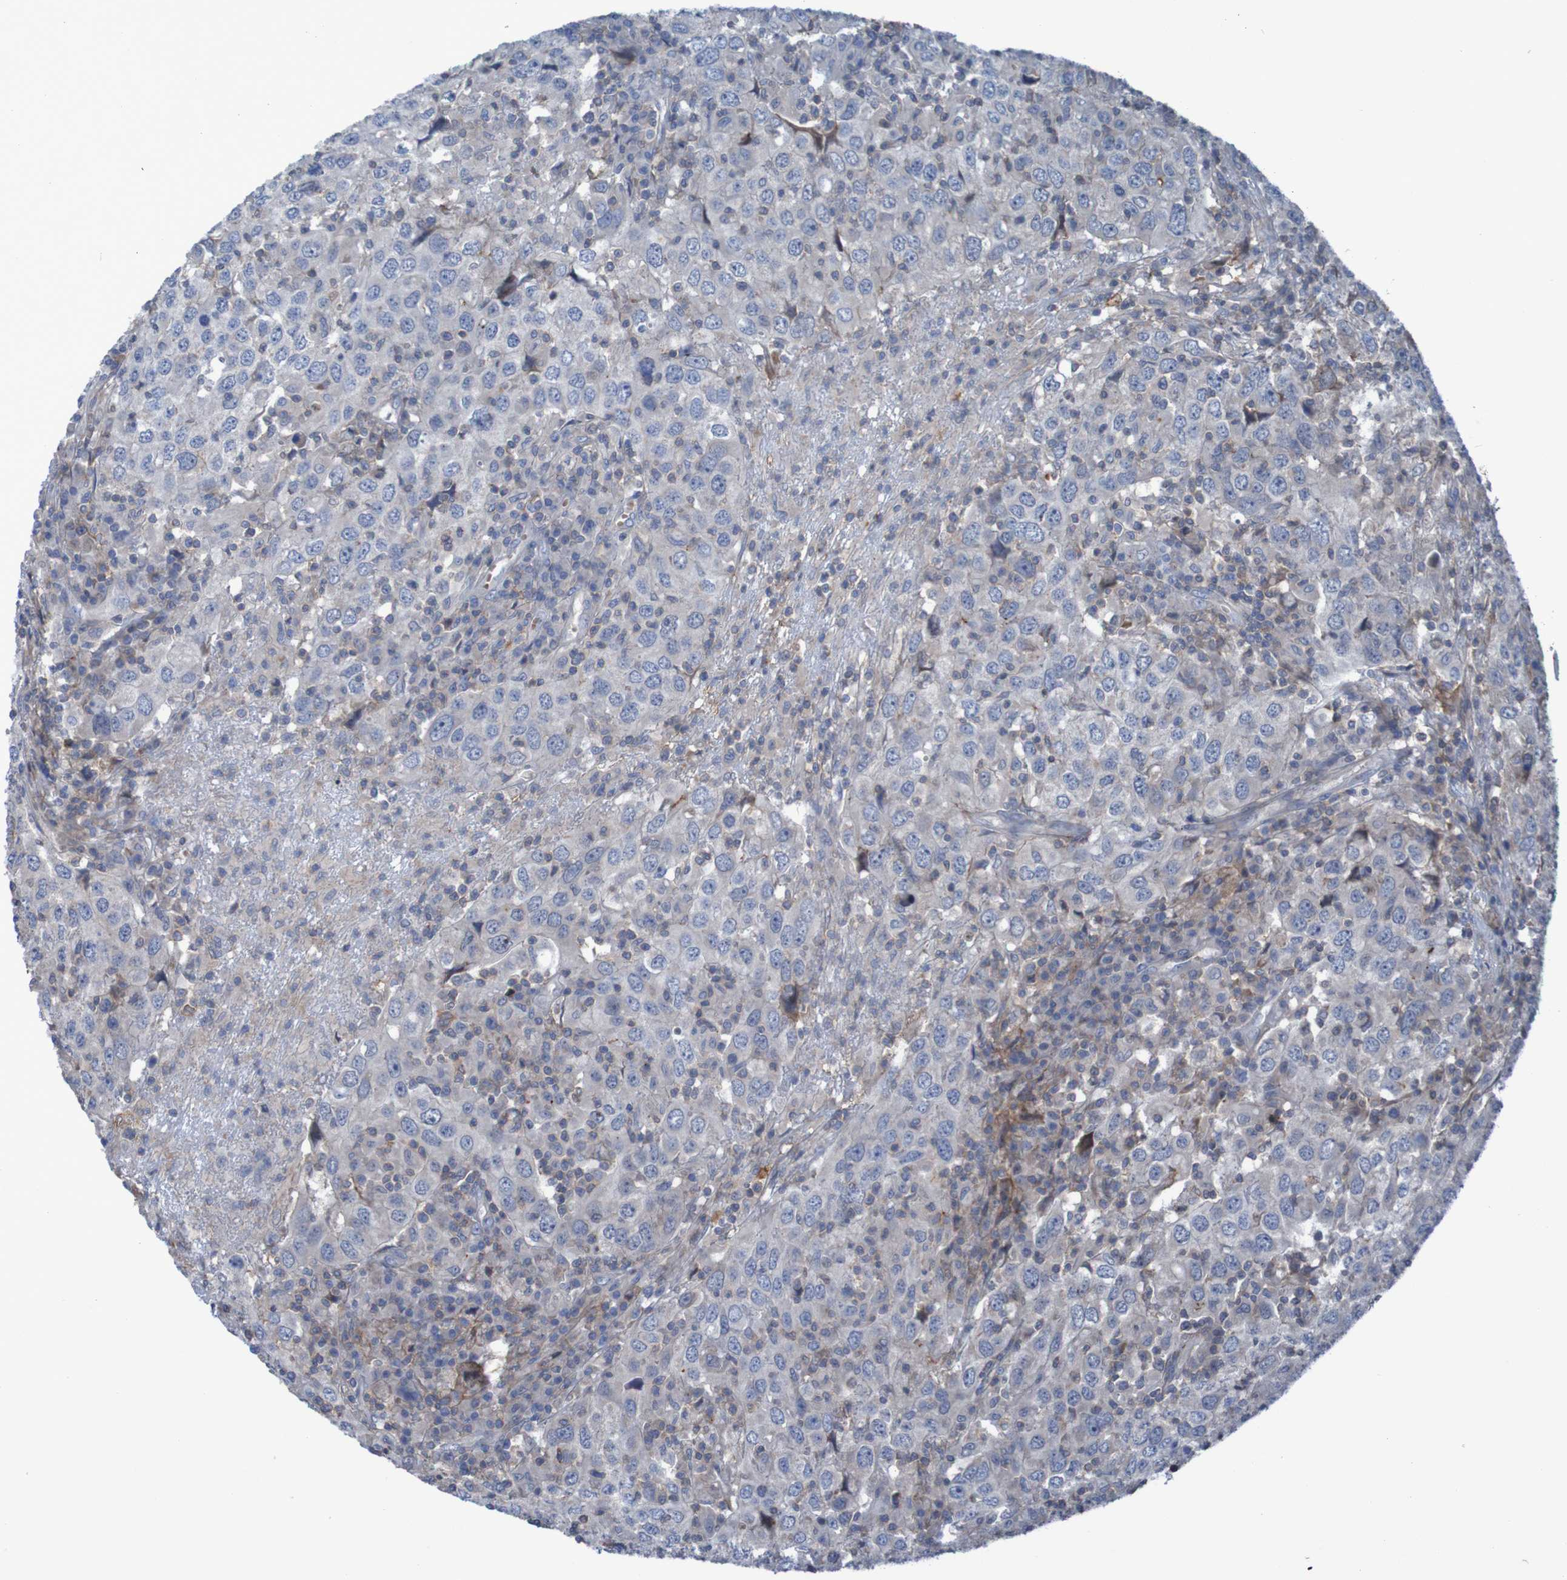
{"staining": {"intensity": "weak", "quantity": "25%-75%", "location": "cytoplasmic/membranous"}, "tissue": "head and neck cancer", "cell_type": "Tumor cells", "image_type": "cancer", "snomed": [{"axis": "morphology", "description": "Adenocarcinoma, NOS"}, {"axis": "topography", "description": "Salivary gland"}, {"axis": "topography", "description": "Head-Neck"}], "caption": "Weak cytoplasmic/membranous expression for a protein is seen in about 25%-75% of tumor cells of head and neck adenocarcinoma using IHC.", "gene": "PDGFB", "patient": {"sex": "female", "age": 65}}